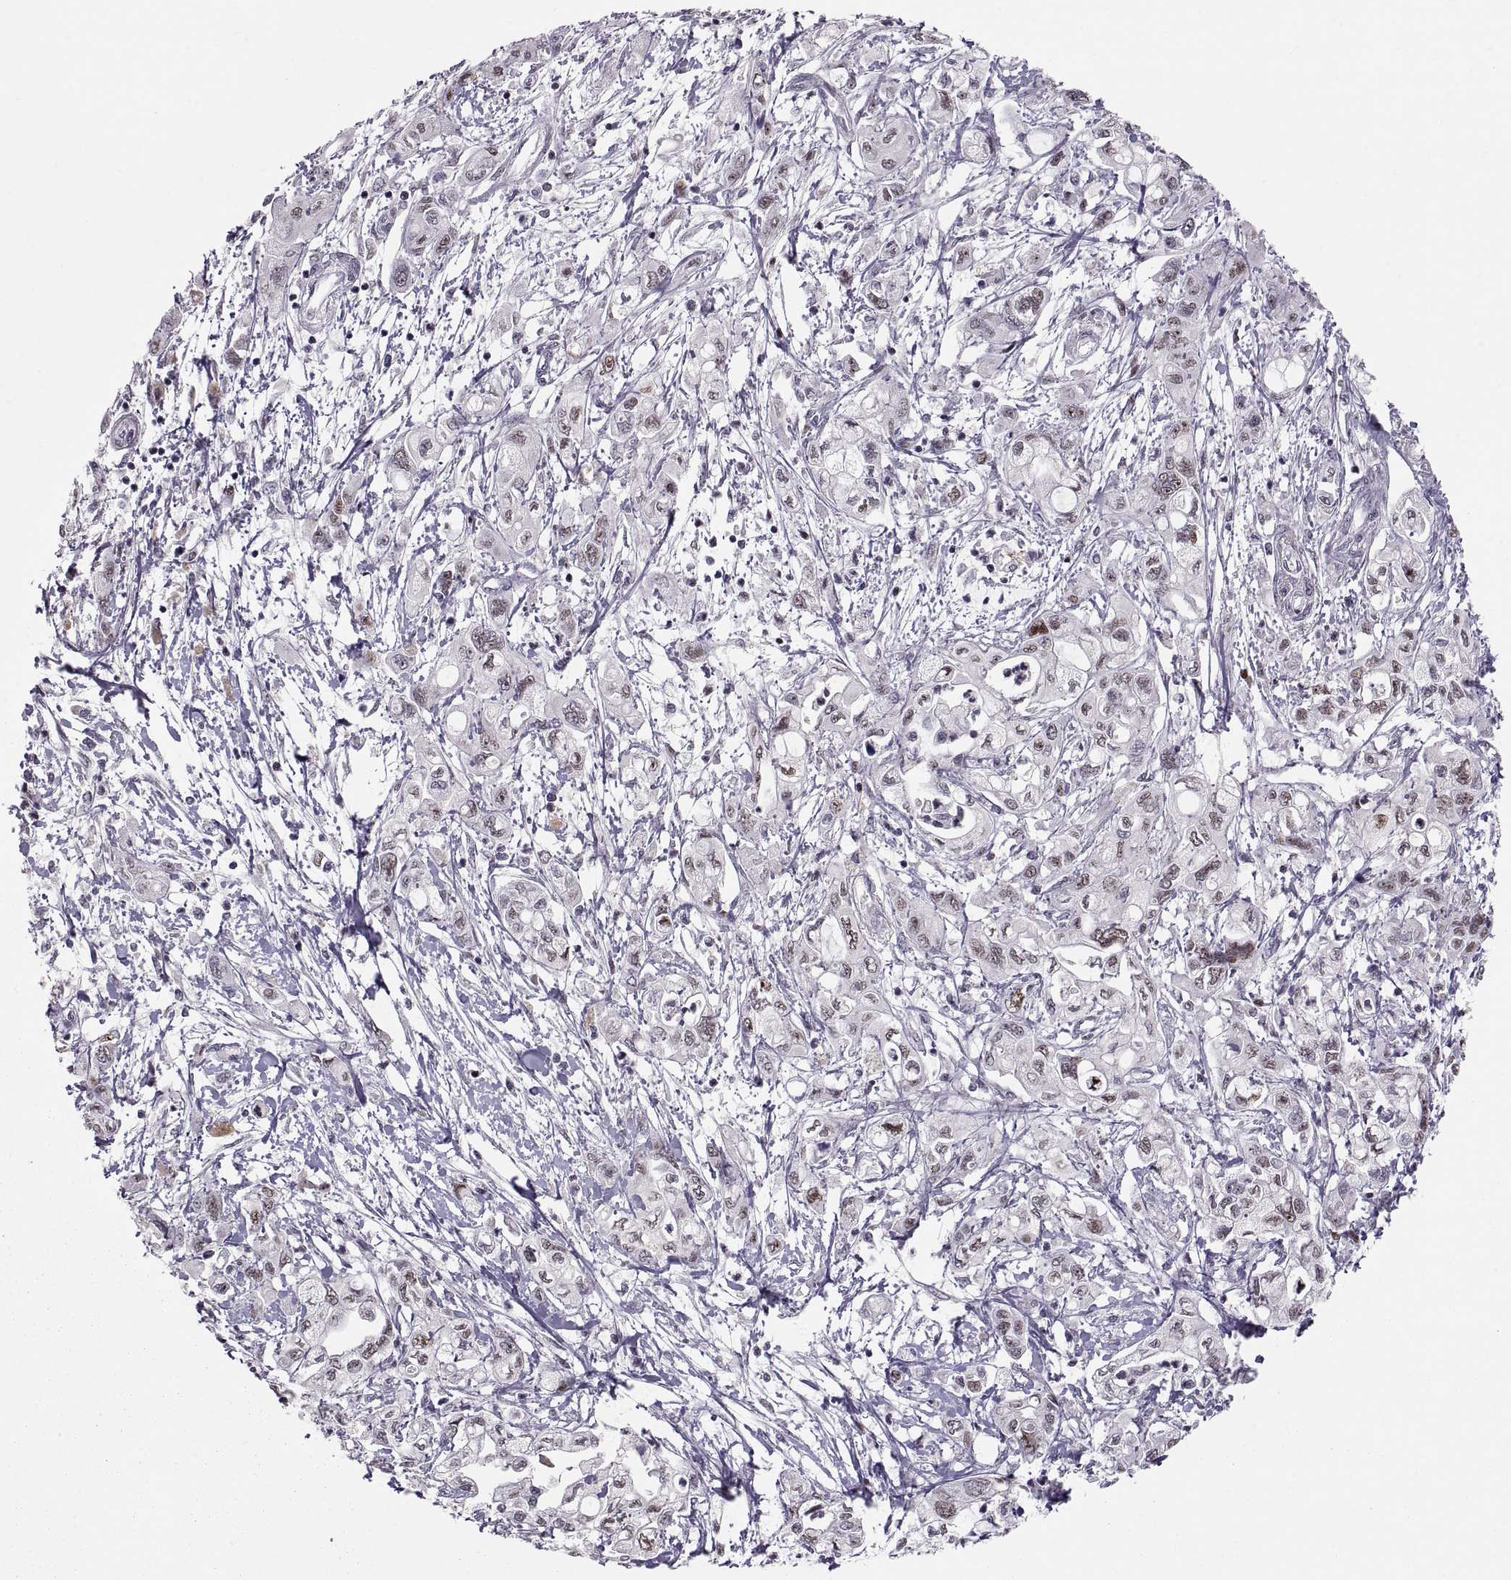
{"staining": {"intensity": "moderate", "quantity": "25%-75%", "location": "nuclear"}, "tissue": "pancreatic cancer", "cell_type": "Tumor cells", "image_type": "cancer", "snomed": [{"axis": "morphology", "description": "Adenocarcinoma, NOS"}, {"axis": "topography", "description": "Pancreas"}], "caption": "A micrograph of pancreatic cancer stained for a protein reveals moderate nuclear brown staining in tumor cells.", "gene": "SNAI1", "patient": {"sex": "male", "age": 54}}